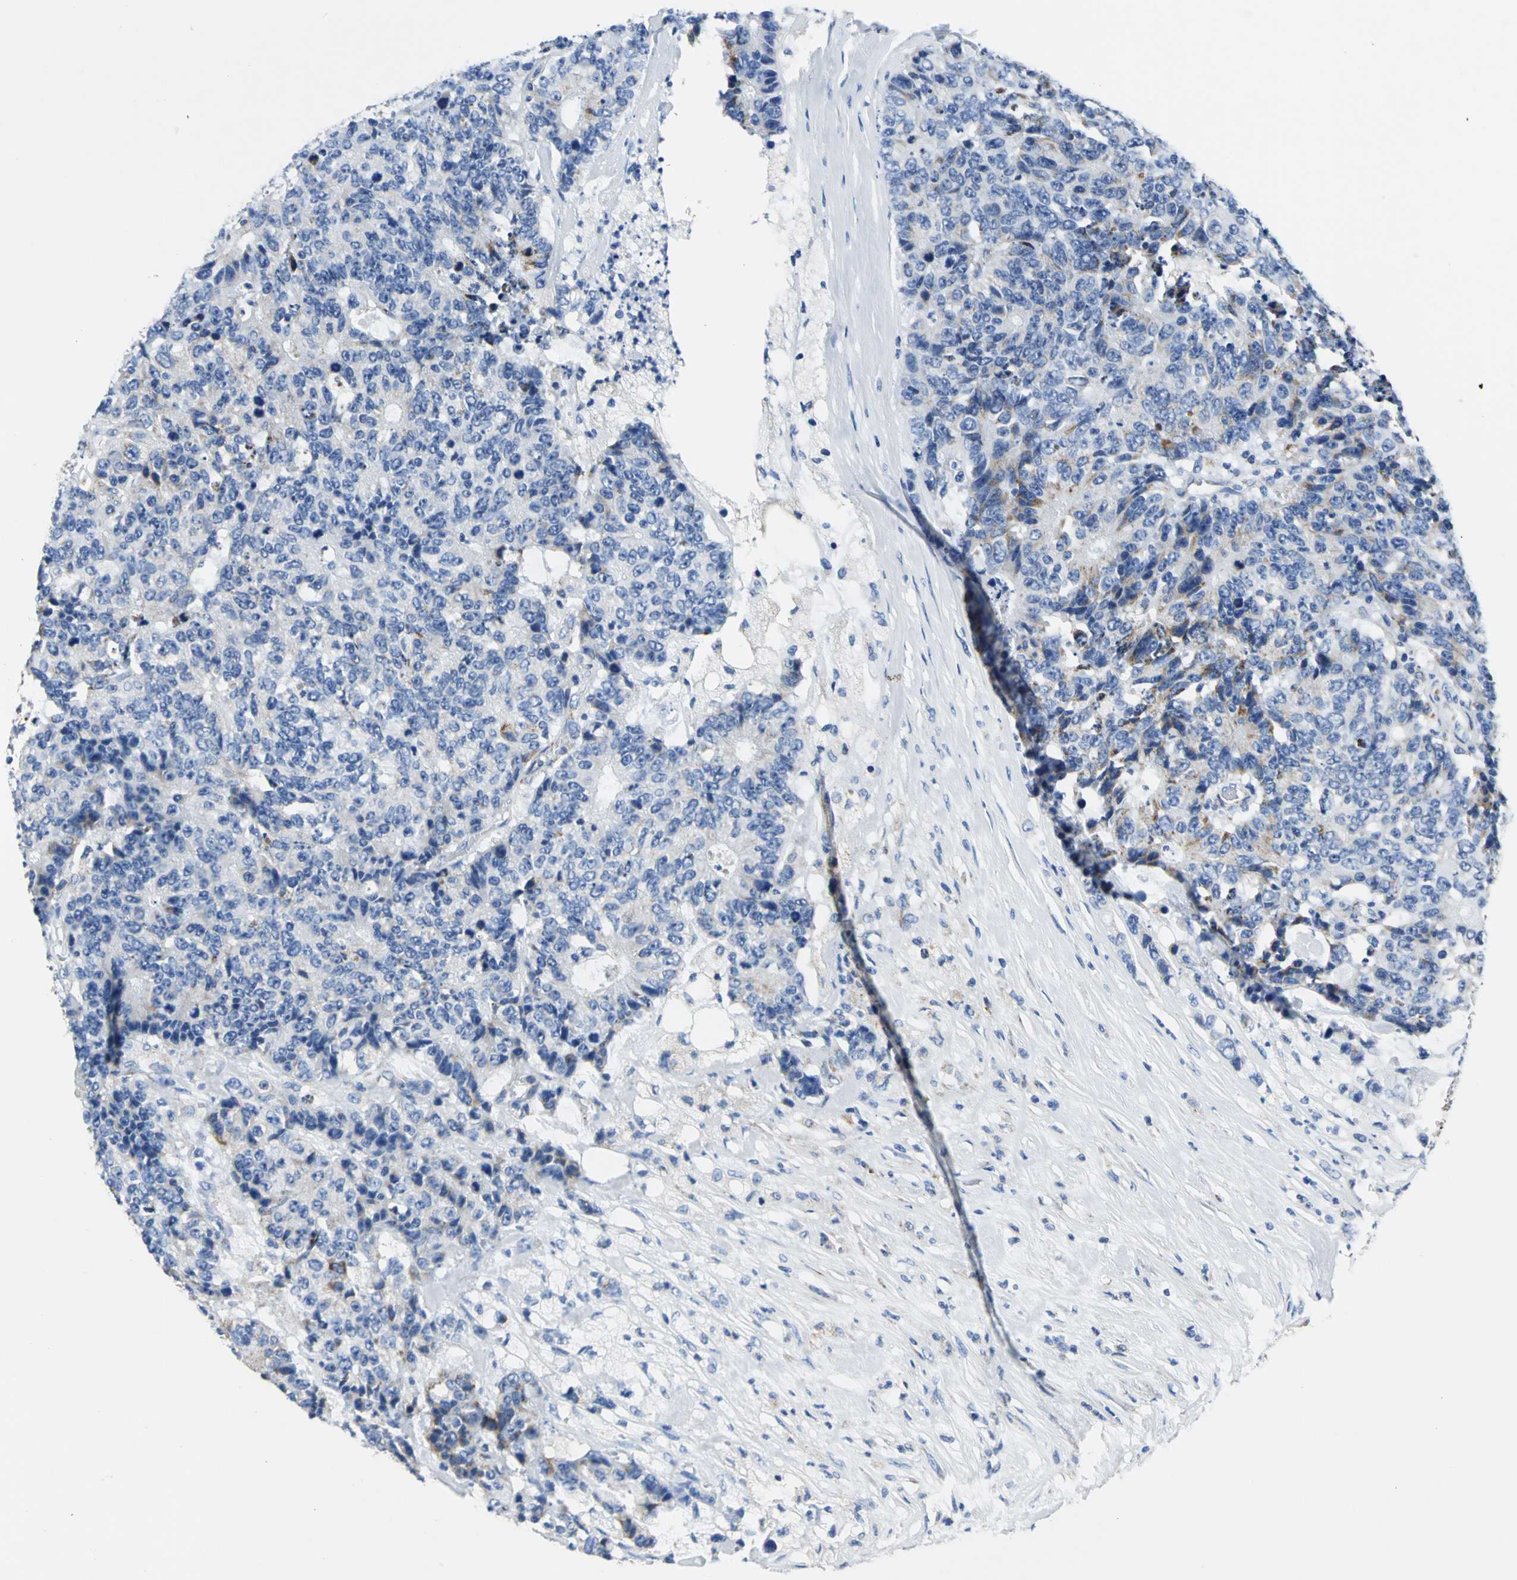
{"staining": {"intensity": "weak", "quantity": "25%-75%", "location": "cytoplasmic/membranous"}, "tissue": "colorectal cancer", "cell_type": "Tumor cells", "image_type": "cancer", "snomed": [{"axis": "morphology", "description": "Adenocarcinoma, NOS"}, {"axis": "topography", "description": "Colon"}], "caption": "Weak cytoplasmic/membranous protein expression is identified in about 25%-75% of tumor cells in colorectal cancer (adenocarcinoma). (IHC, brightfield microscopy, high magnification).", "gene": "IFI6", "patient": {"sex": "female", "age": 86}}